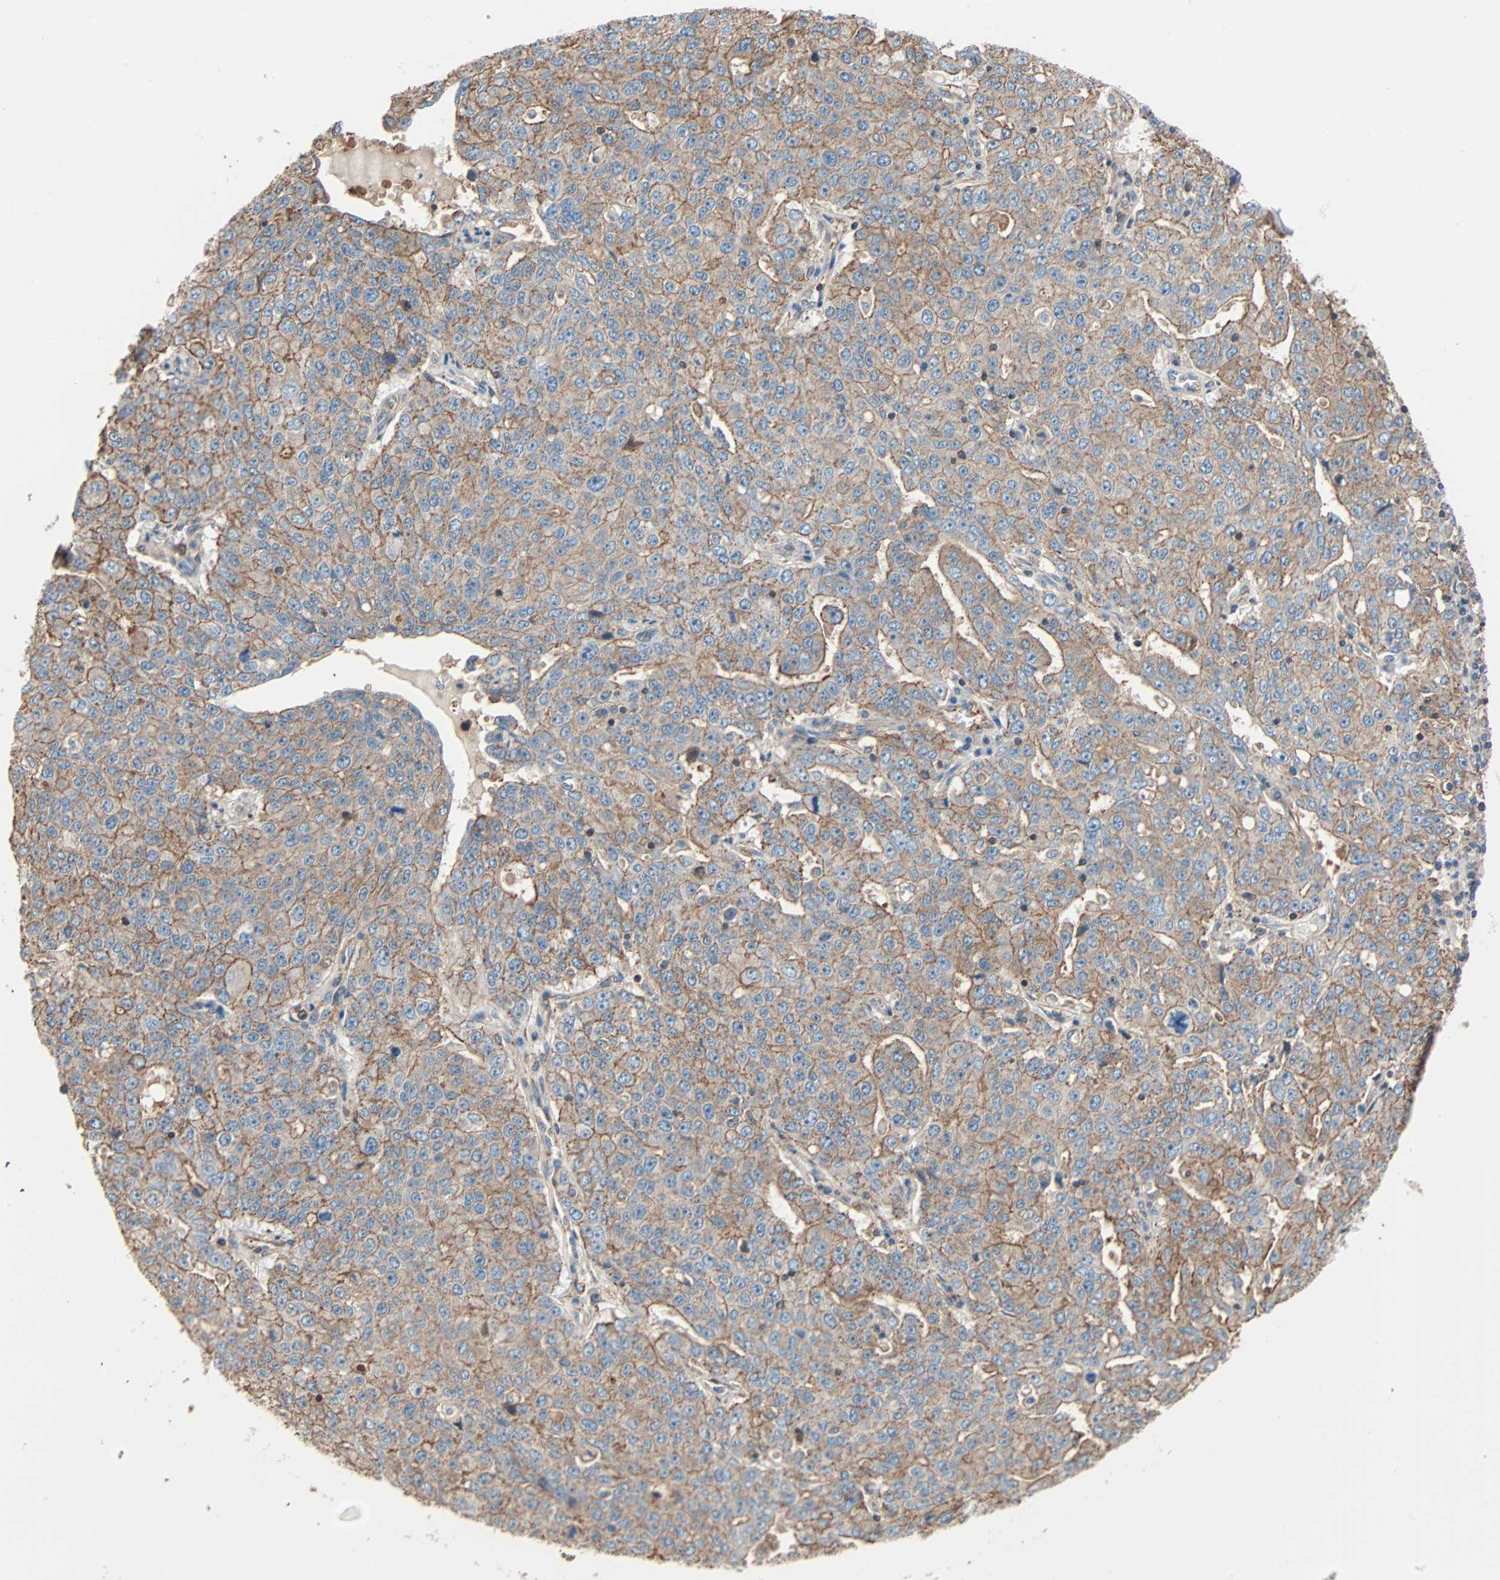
{"staining": {"intensity": "moderate", "quantity": "25%-75%", "location": "cytoplasmic/membranous"}, "tissue": "ovarian cancer", "cell_type": "Tumor cells", "image_type": "cancer", "snomed": [{"axis": "morphology", "description": "Carcinoma, endometroid"}, {"axis": "topography", "description": "Ovary"}], "caption": "A high-resolution photomicrograph shows immunohistochemistry (IHC) staining of ovarian cancer (endometroid carcinoma), which shows moderate cytoplasmic/membranous staining in about 25%-75% of tumor cells.", "gene": "GALNT10", "patient": {"sex": "female", "age": 62}}